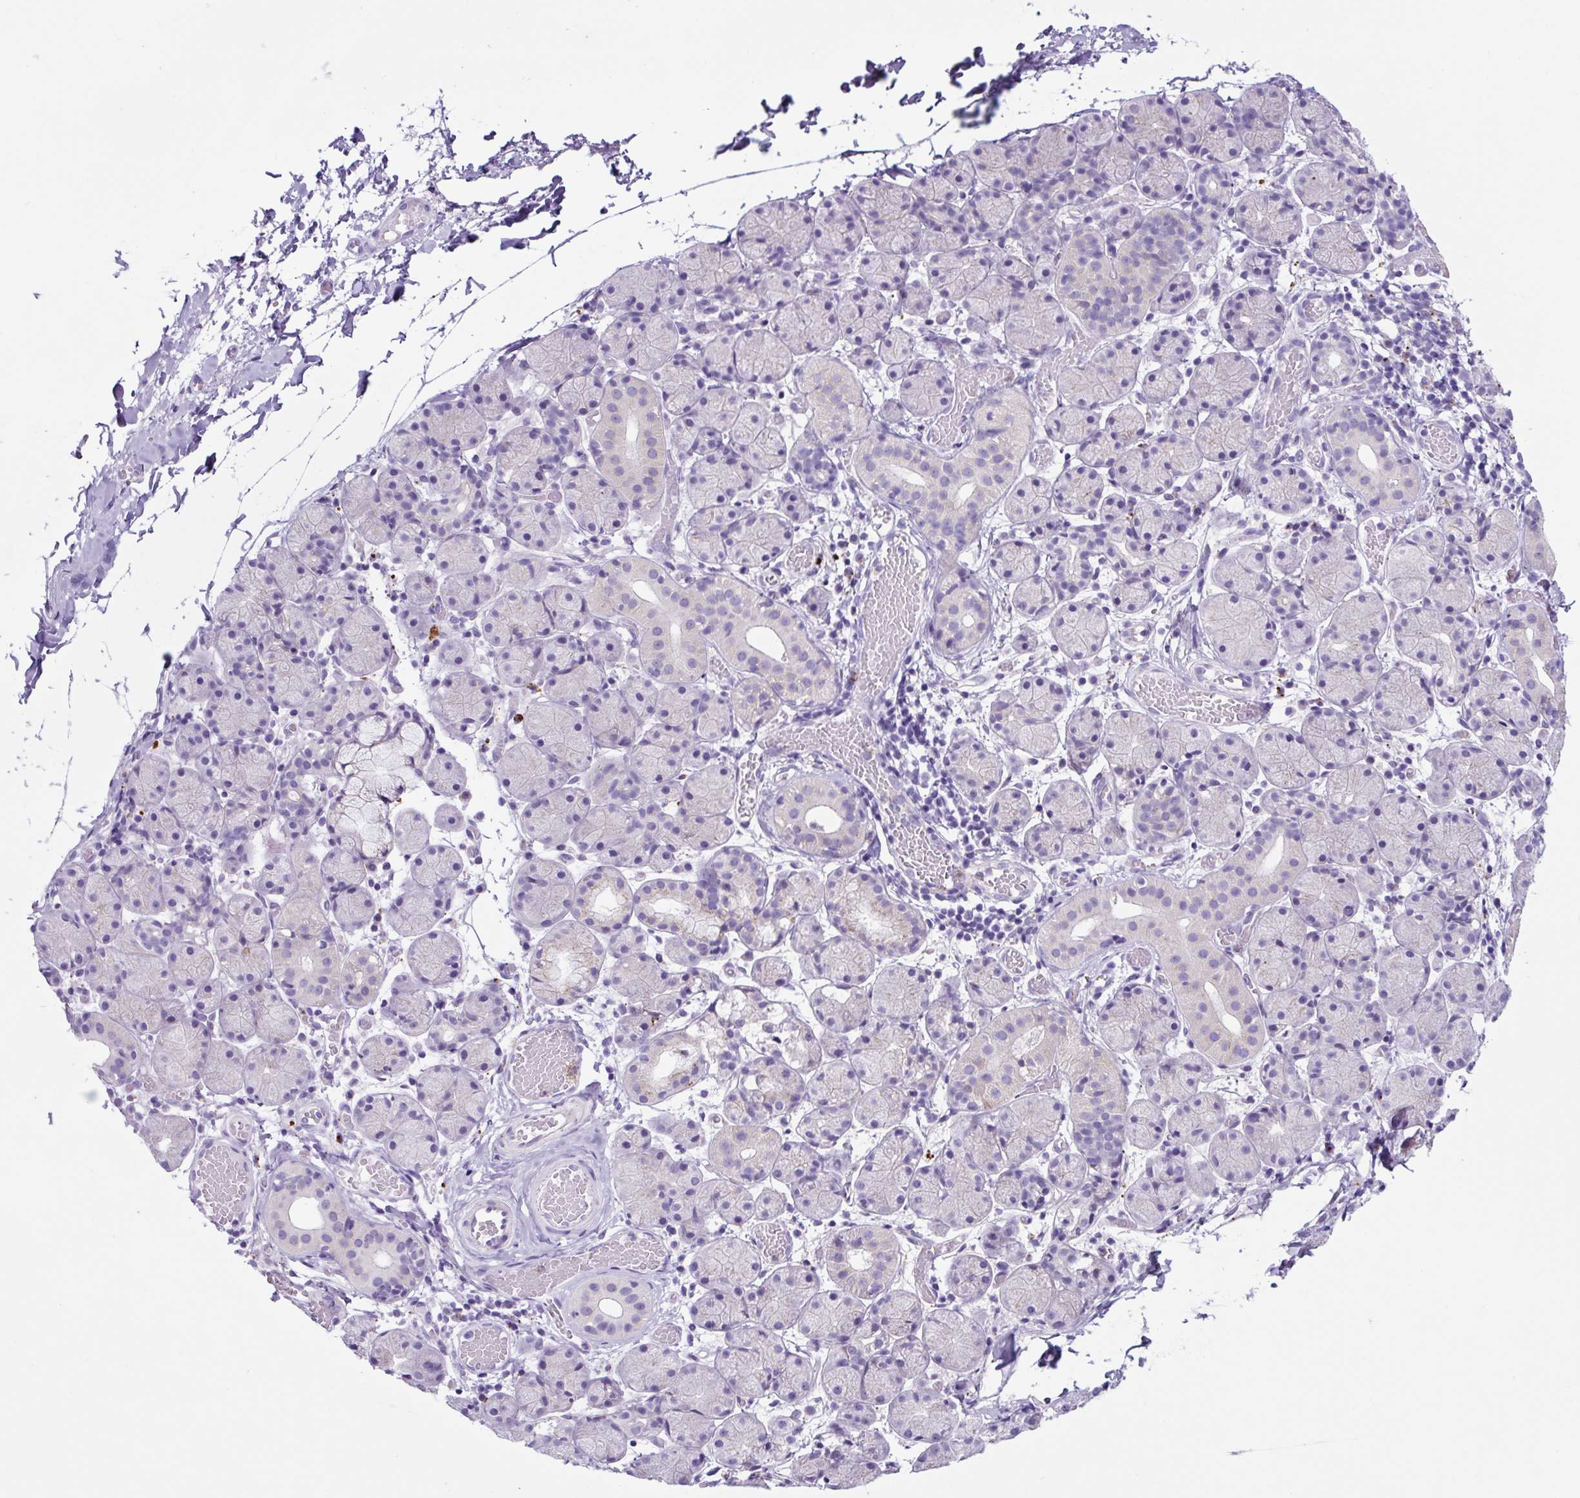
{"staining": {"intensity": "negative", "quantity": "none", "location": "none"}, "tissue": "salivary gland", "cell_type": "Glandular cells", "image_type": "normal", "snomed": [{"axis": "morphology", "description": "Normal tissue, NOS"}, {"axis": "topography", "description": "Salivary gland"}], "caption": "IHC photomicrograph of benign salivary gland: human salivary gland stained with DAB (3,3'-diaminobenzidine) displays no significant protein expression in glandular cells.", "gene": "LCN10", "patient": {"sex": "female", "age": 24}}